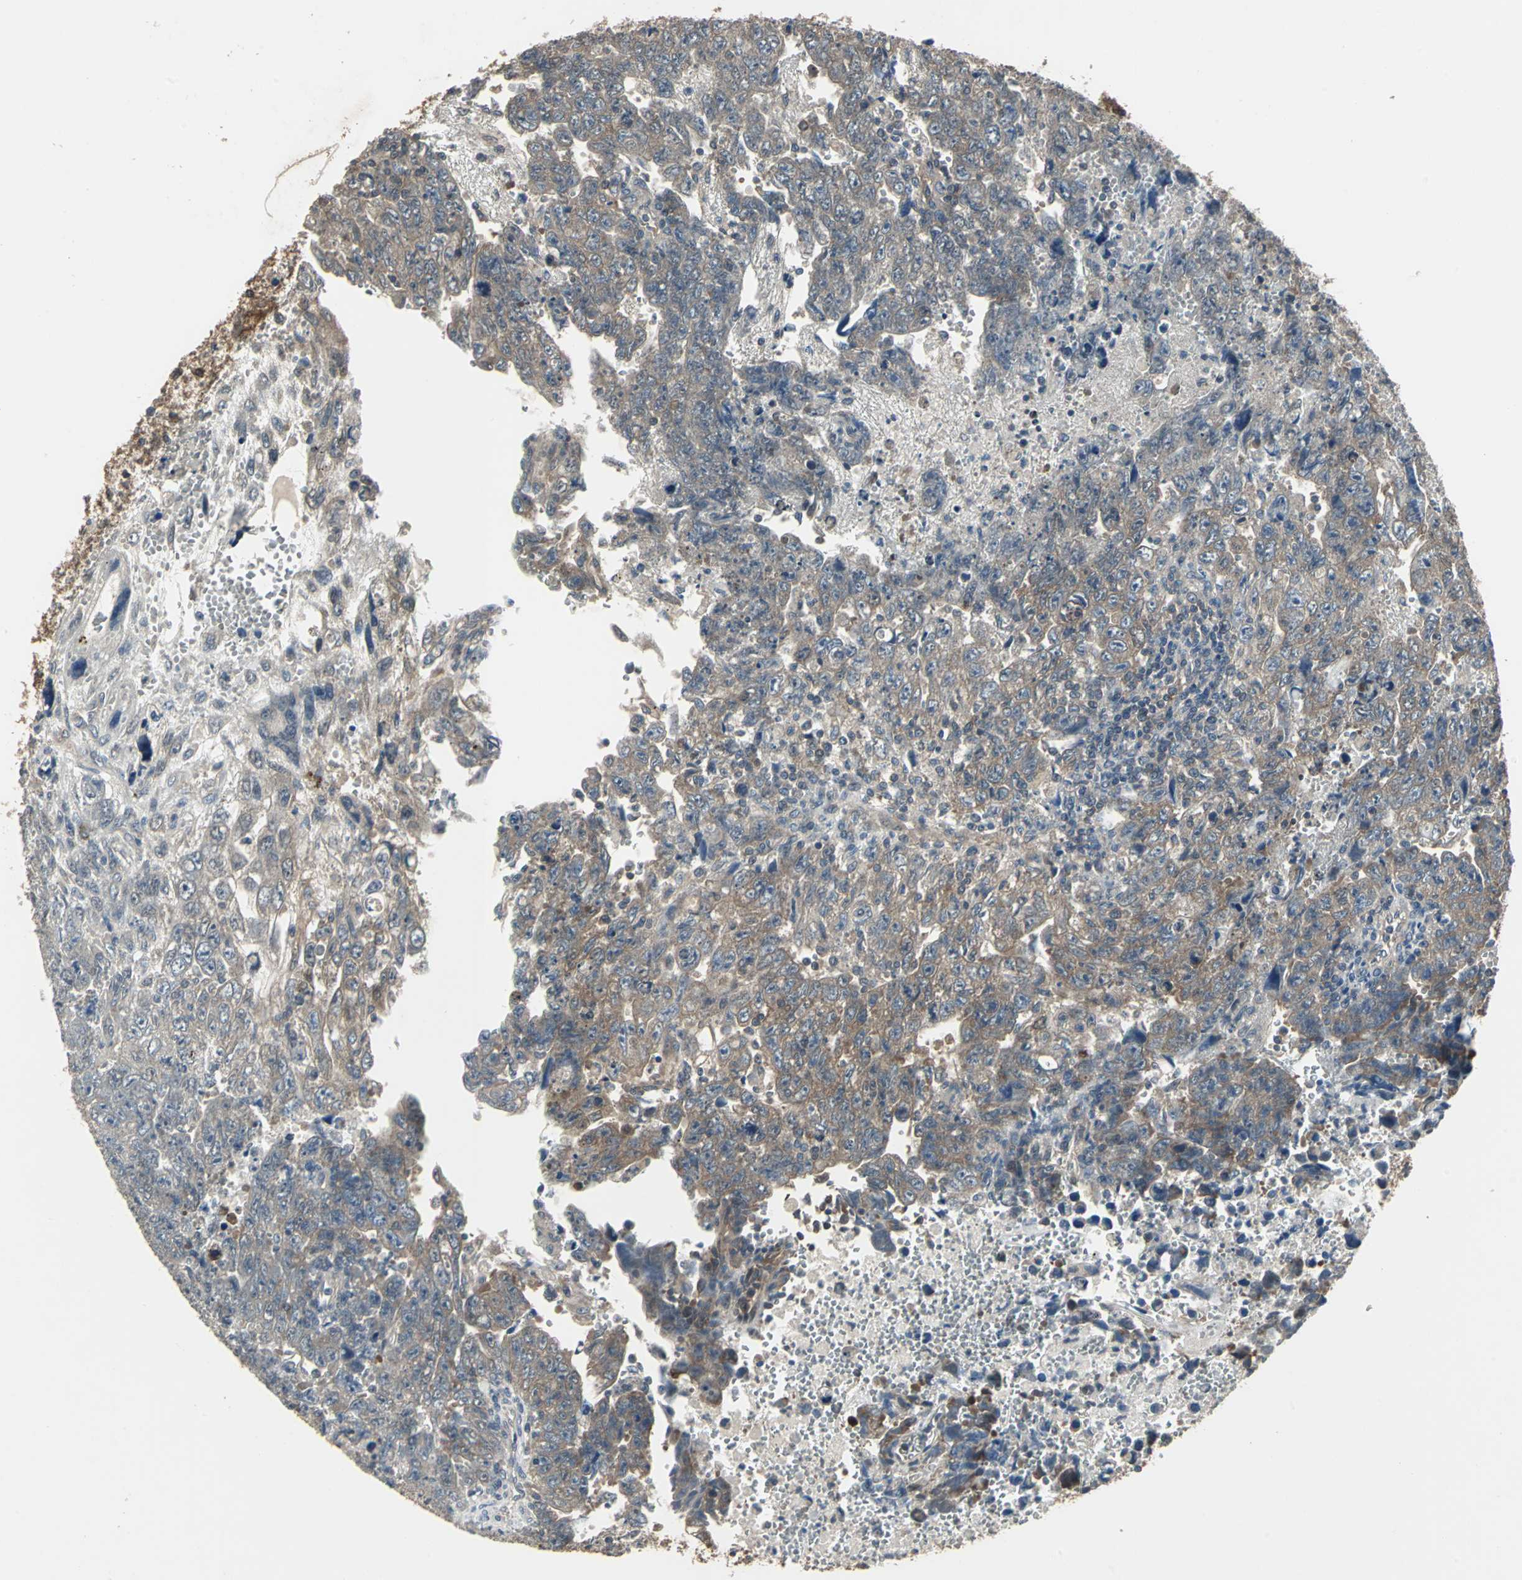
{"staining": {"intensity": "moderate", "quantity": "25%-75%", "location": "cytoplasmic/membranous"}, "tissue": "testis cancer", "cell_type": "Tumor cells", "image_type": "cancer", "snomed": [{"axis": "morphology", "description": "Carcinoma, Embryonal, NOS"}, {"axis": "topography", "description": "Testis"}], "caption": "This micrograph displays testis cancer (embryonal carcinoma) stained with immunohistochemistry to label a protein in brown. The cytoplasmic/membranous of tumor cells show moderate positivity for the protein. Nuclei are counter-stained blue.", "gene": "PFDN1", "patient": {"sex": "male", "age": 28}}